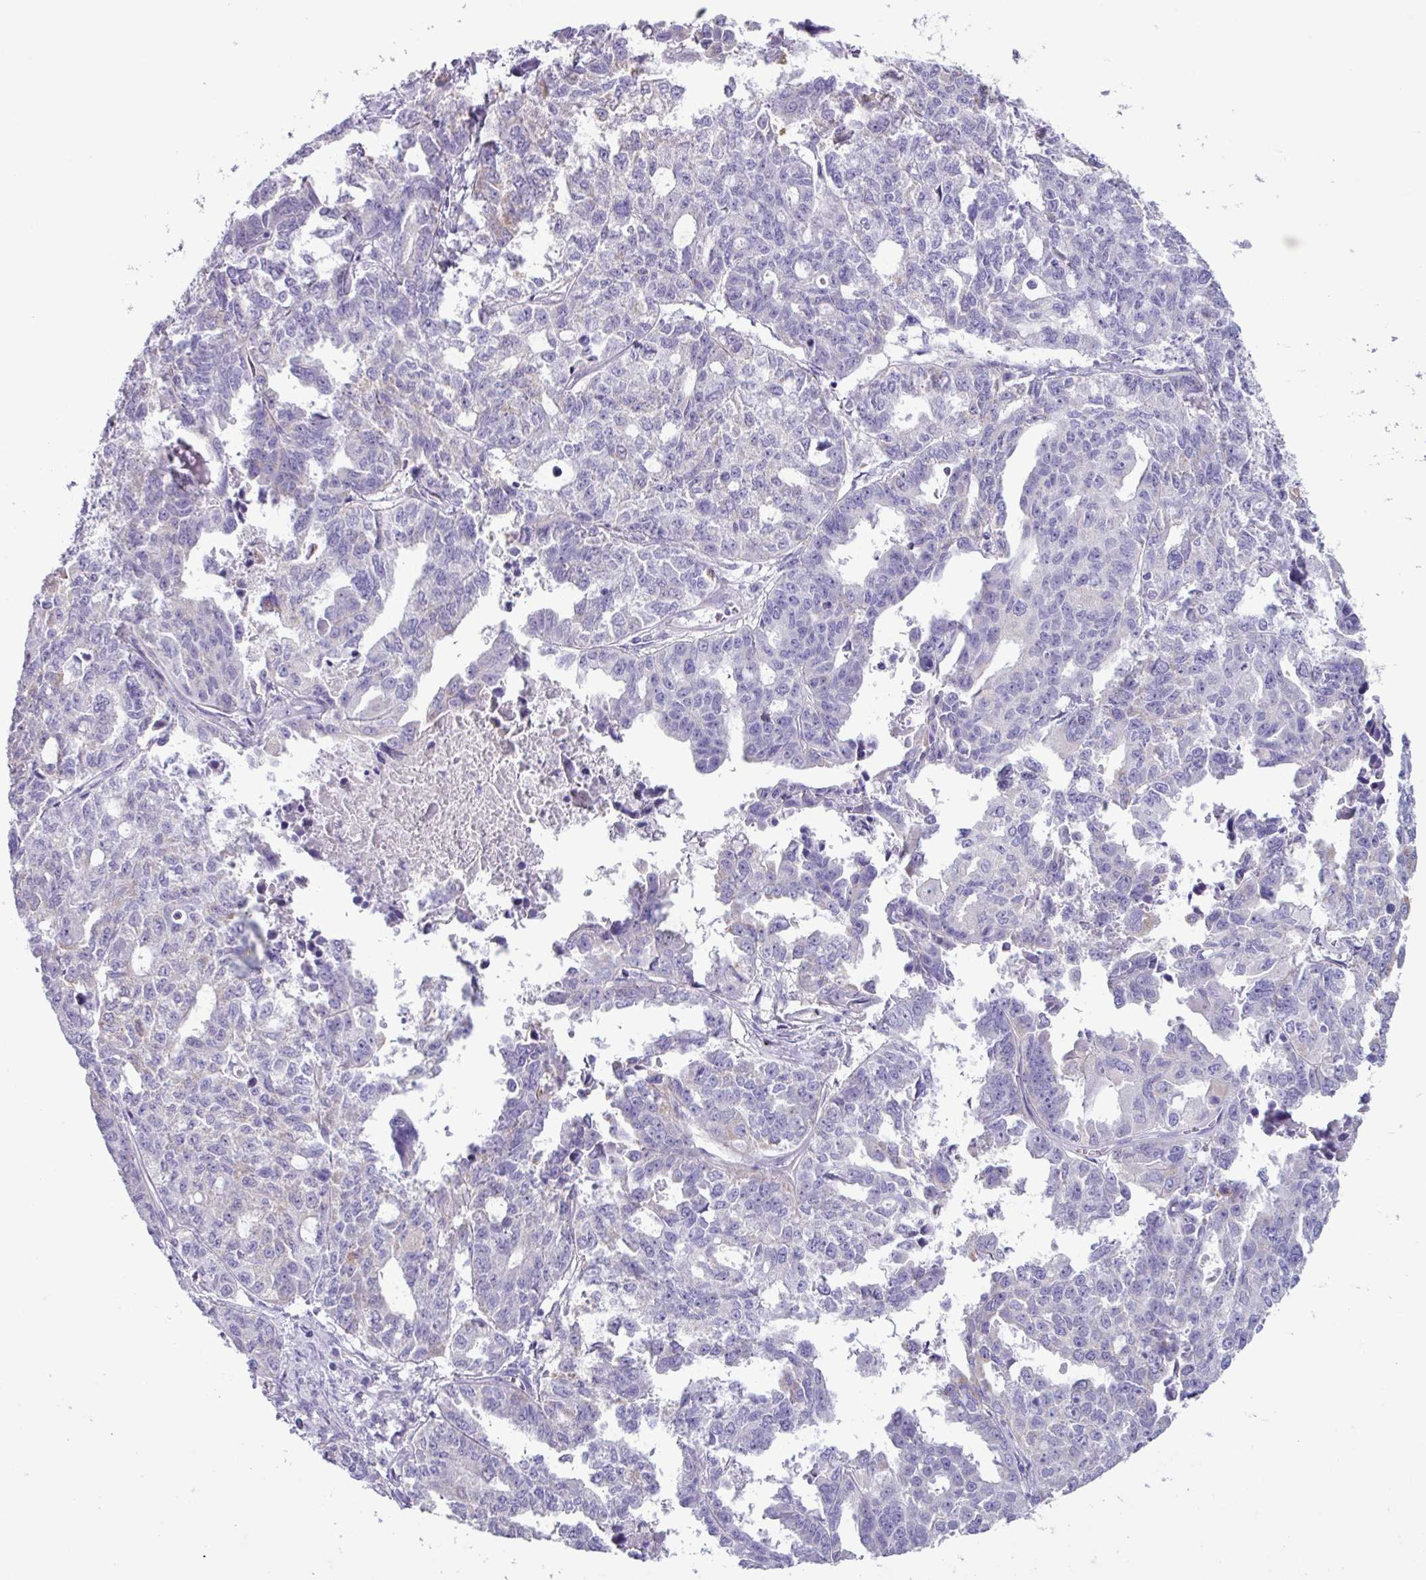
{"staining": {"intensity": "negative", "quantity": "none", "location": "none"}, "tissue": "ovarian cancer", "cell_type": "Tumor cells", "image_type": "cancer", "snomed": [{"axis": "morphology", "description": "Adenocarcinoma, NOS"}, {"axis": "morphology", "description": "Carcinoma, endometroid"}, {"axis": "topography", "description": "Ovary"}], "caption": "This micrograph is of ovarian endometroid carcinoma stained with immunohistochemistry to label a protein in brown with the nuclei are counter-stained blue. There is no expression in tumor cells.", "gene": "AGO3", "patient": {"sex": "female", "age": 72}}